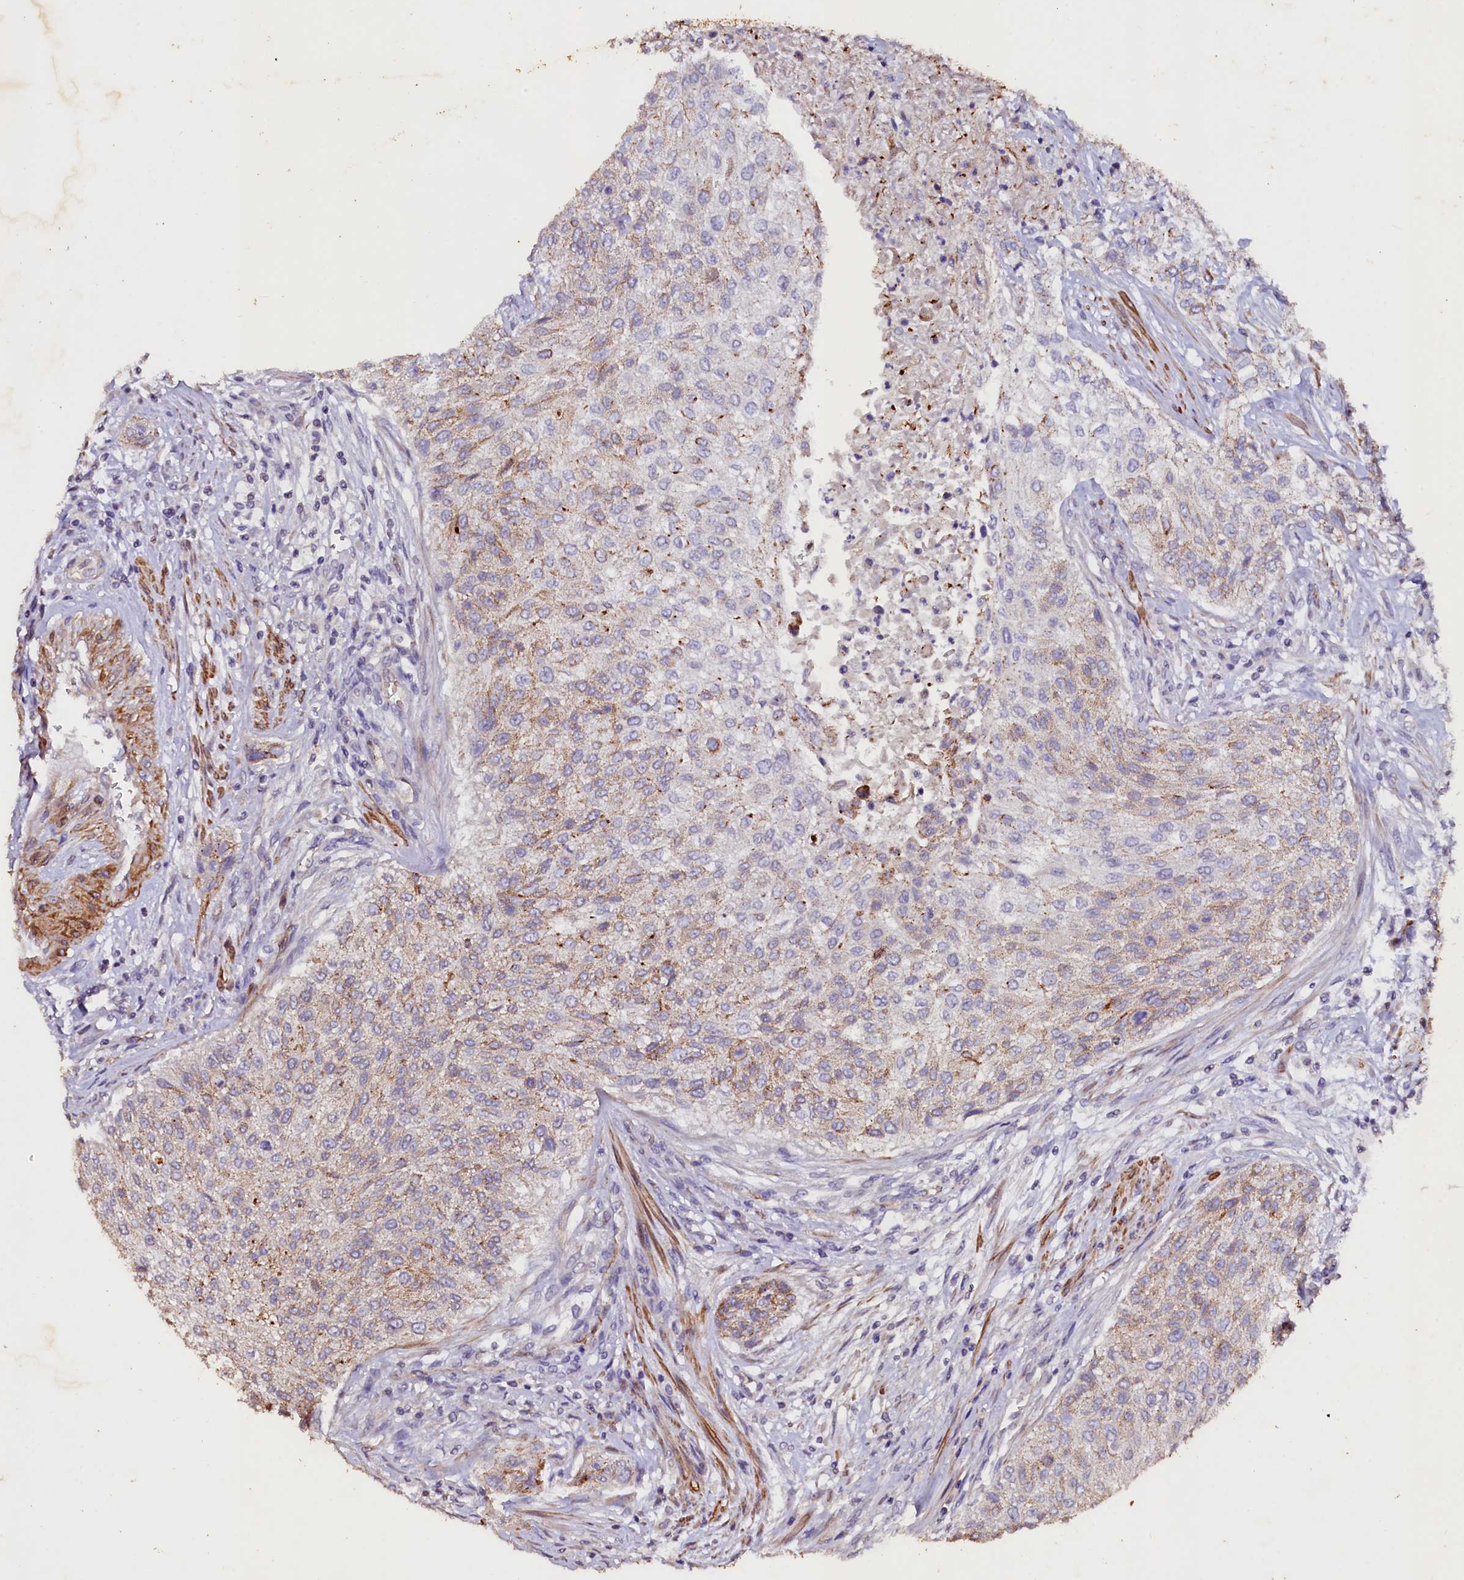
{"staining": {"intensity": "weak", "quantity": "<25%", "location": "cytoplasmic/membranous"}, "tissue": "urothelial cancer", "cell_type": "Tumor cells", "image_type": "cancer", "snomed": [{"axis": "morphology", "description": "Normal tissue, NOS"}, {"axis": "morphology", "description": "Urothelial carcinoma, NOS"}, {"axis": "topography", "description": "Urinary bladder"}, {"axis": "topography", "description": "Peripheral nerve tissue"}], "caption": "This is an immunohistochemistry histopathology image of human urothelial cancer. There is no positivity in tumor cells.", "gene": "VPS36", "patient": {"sex": "male", "age": 35}}